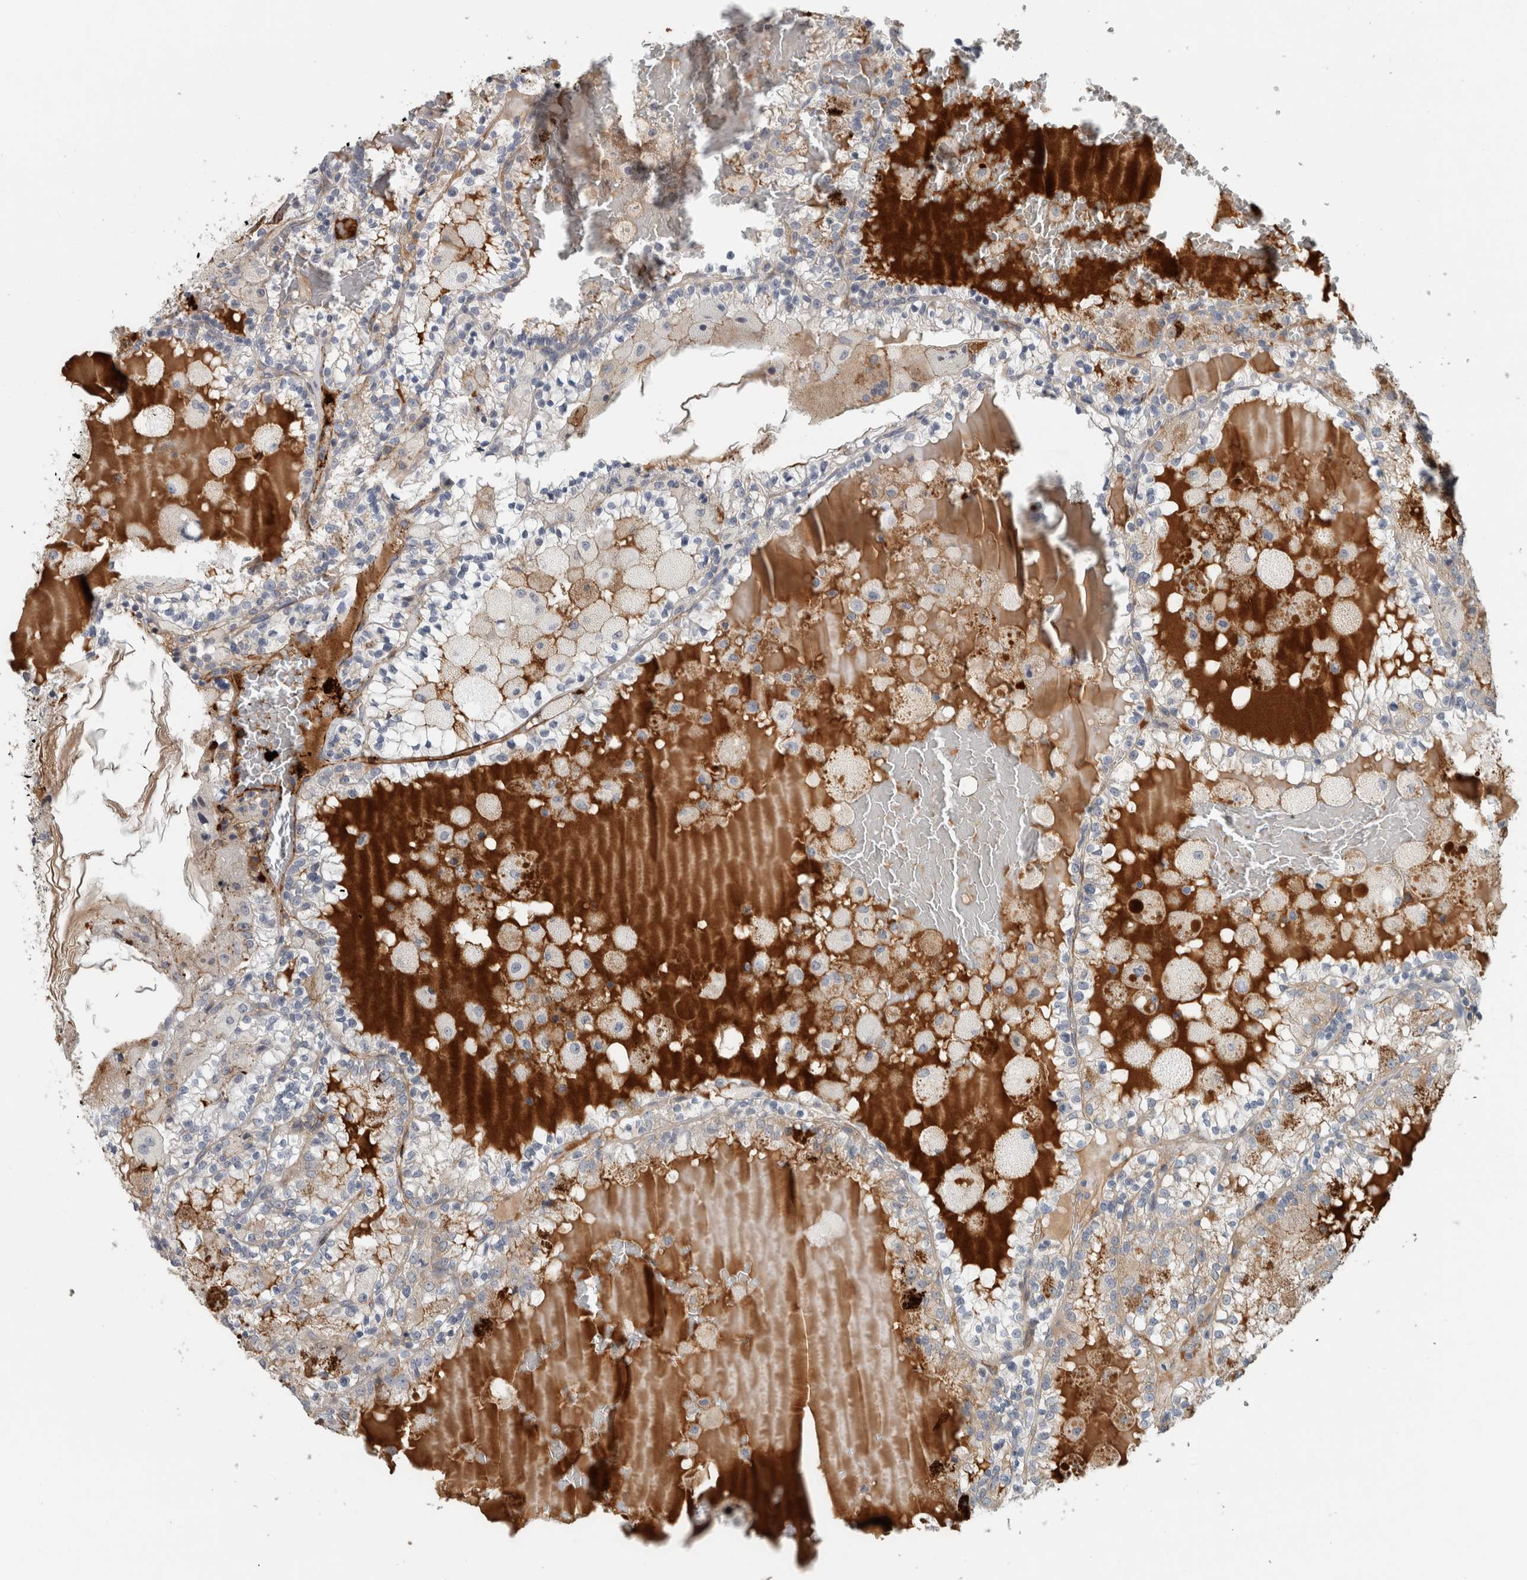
{"staining": {"intensity": "moderate", "quantity": "<25%", "location": "cytoplasmic/membranous"}, "tissue": "renal cancer", "cell_type": "Tumor cells", "image_type": "cancer", "snomed": [{"axis": "morphology", "description": "Adenocarcinoma, NOS"}, {"axis": "topography", "description": "Kidney"}], "caption": "A high-resolution micrograph shows immunohistochemistry staining of adenocarcinoma (renal), which displays moderate cytoplasmic/membranous staining in approximately <25% of tumor cells.", "gene": "FN1", "patient": {"sex": "female", "age": 56}}